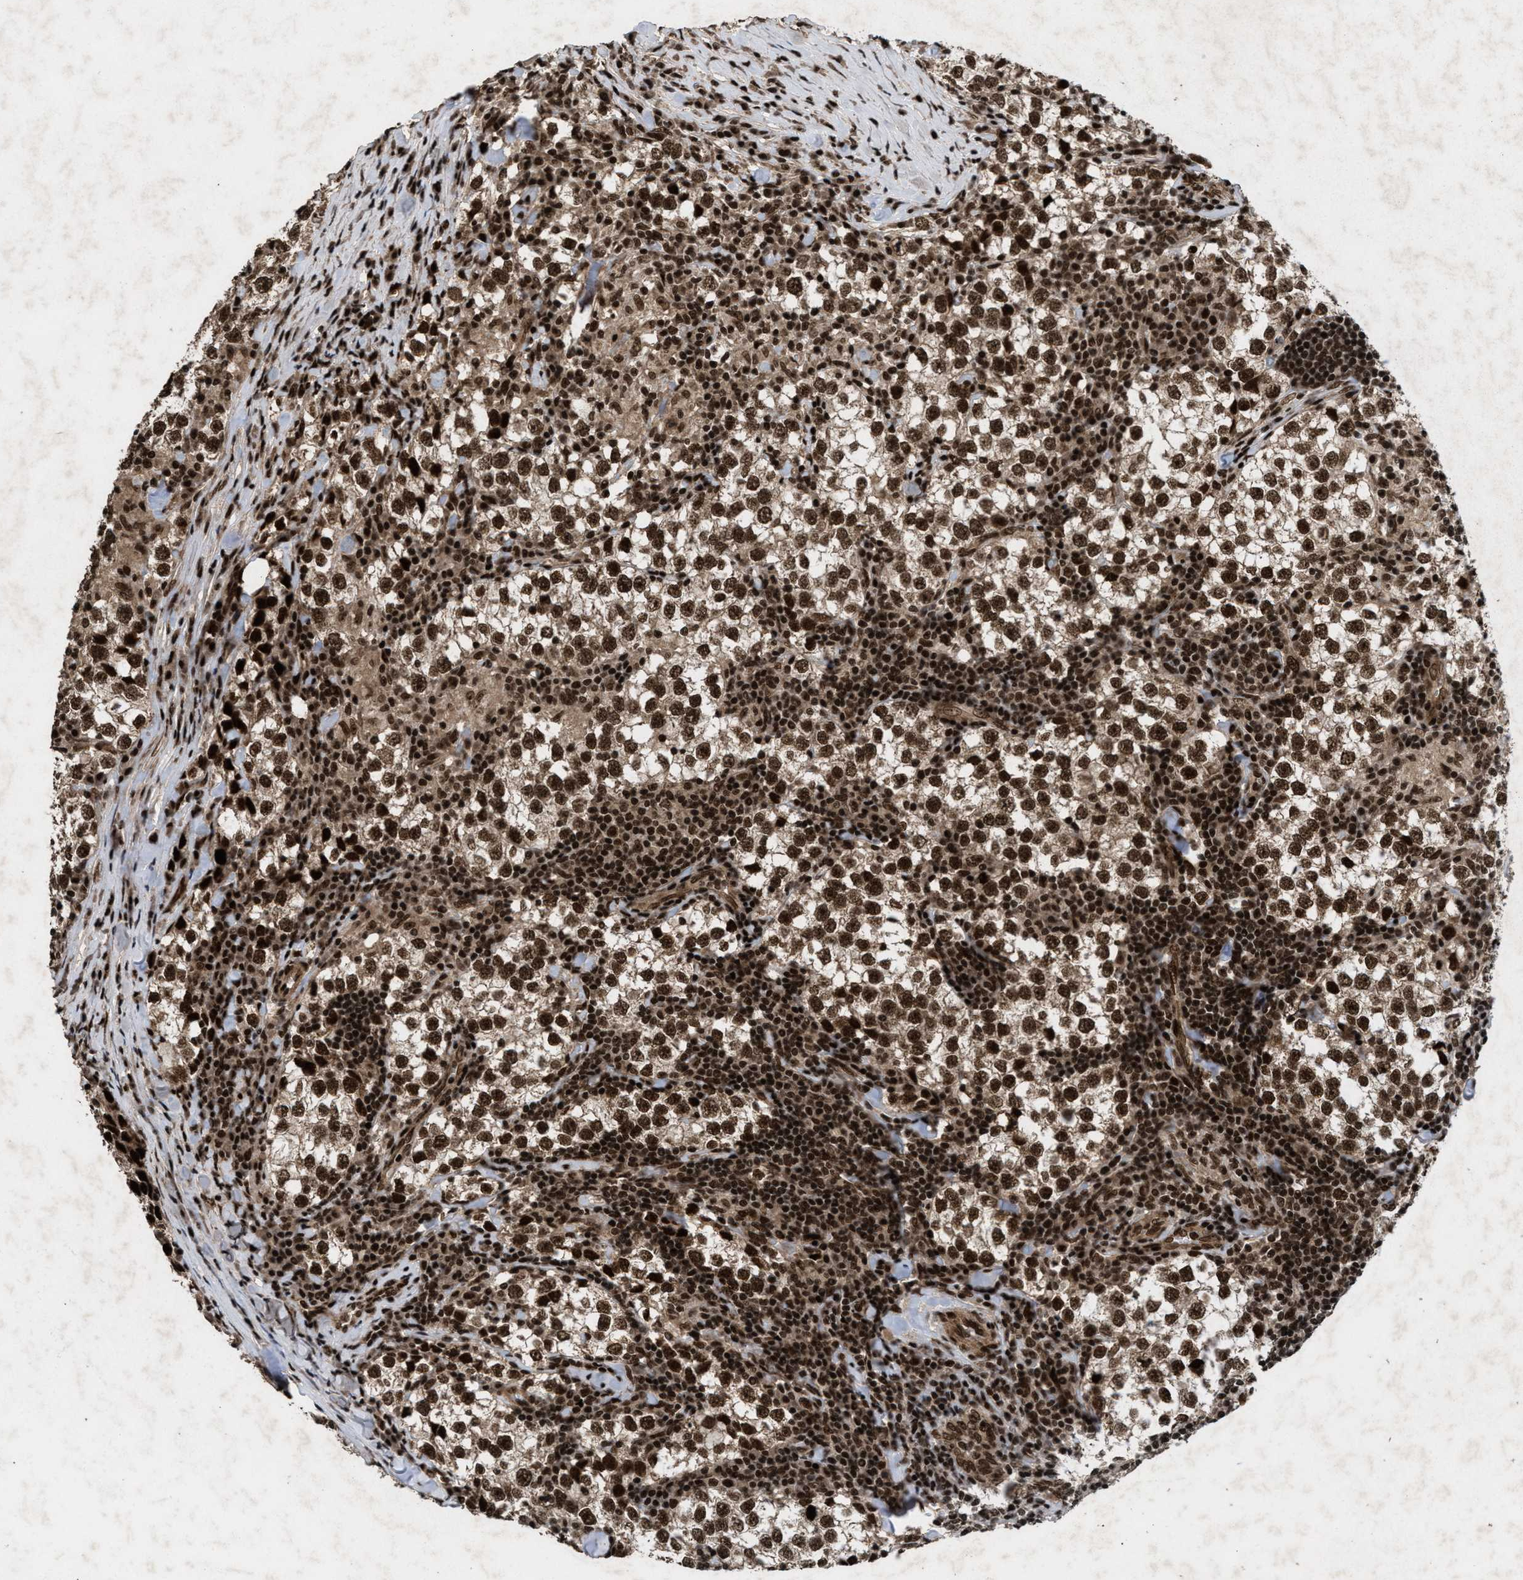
{"staining": {"intensity": "strong", "quantity": ">75%", "location": "nuclear"}, "tissue": "testis cancer", "cell_type": "Tumor cells", "image_type": "cancer", "snomed": [{"axis": "morphology", "description": "Seminoma, NOS"}, {"axis": "morphology", "description": "Carcinoma, Embryonal, NOS"}, {"axis": "topography", "description": "Testis"}], "caption": "Brown immunohistochemical staining in testis cancer reveals strong nuclear staining in about >75% of tumor cells. Nuclei are stained in blue.", "gene": "WIZ", "patient": {"sex": "male", "age": 36}}